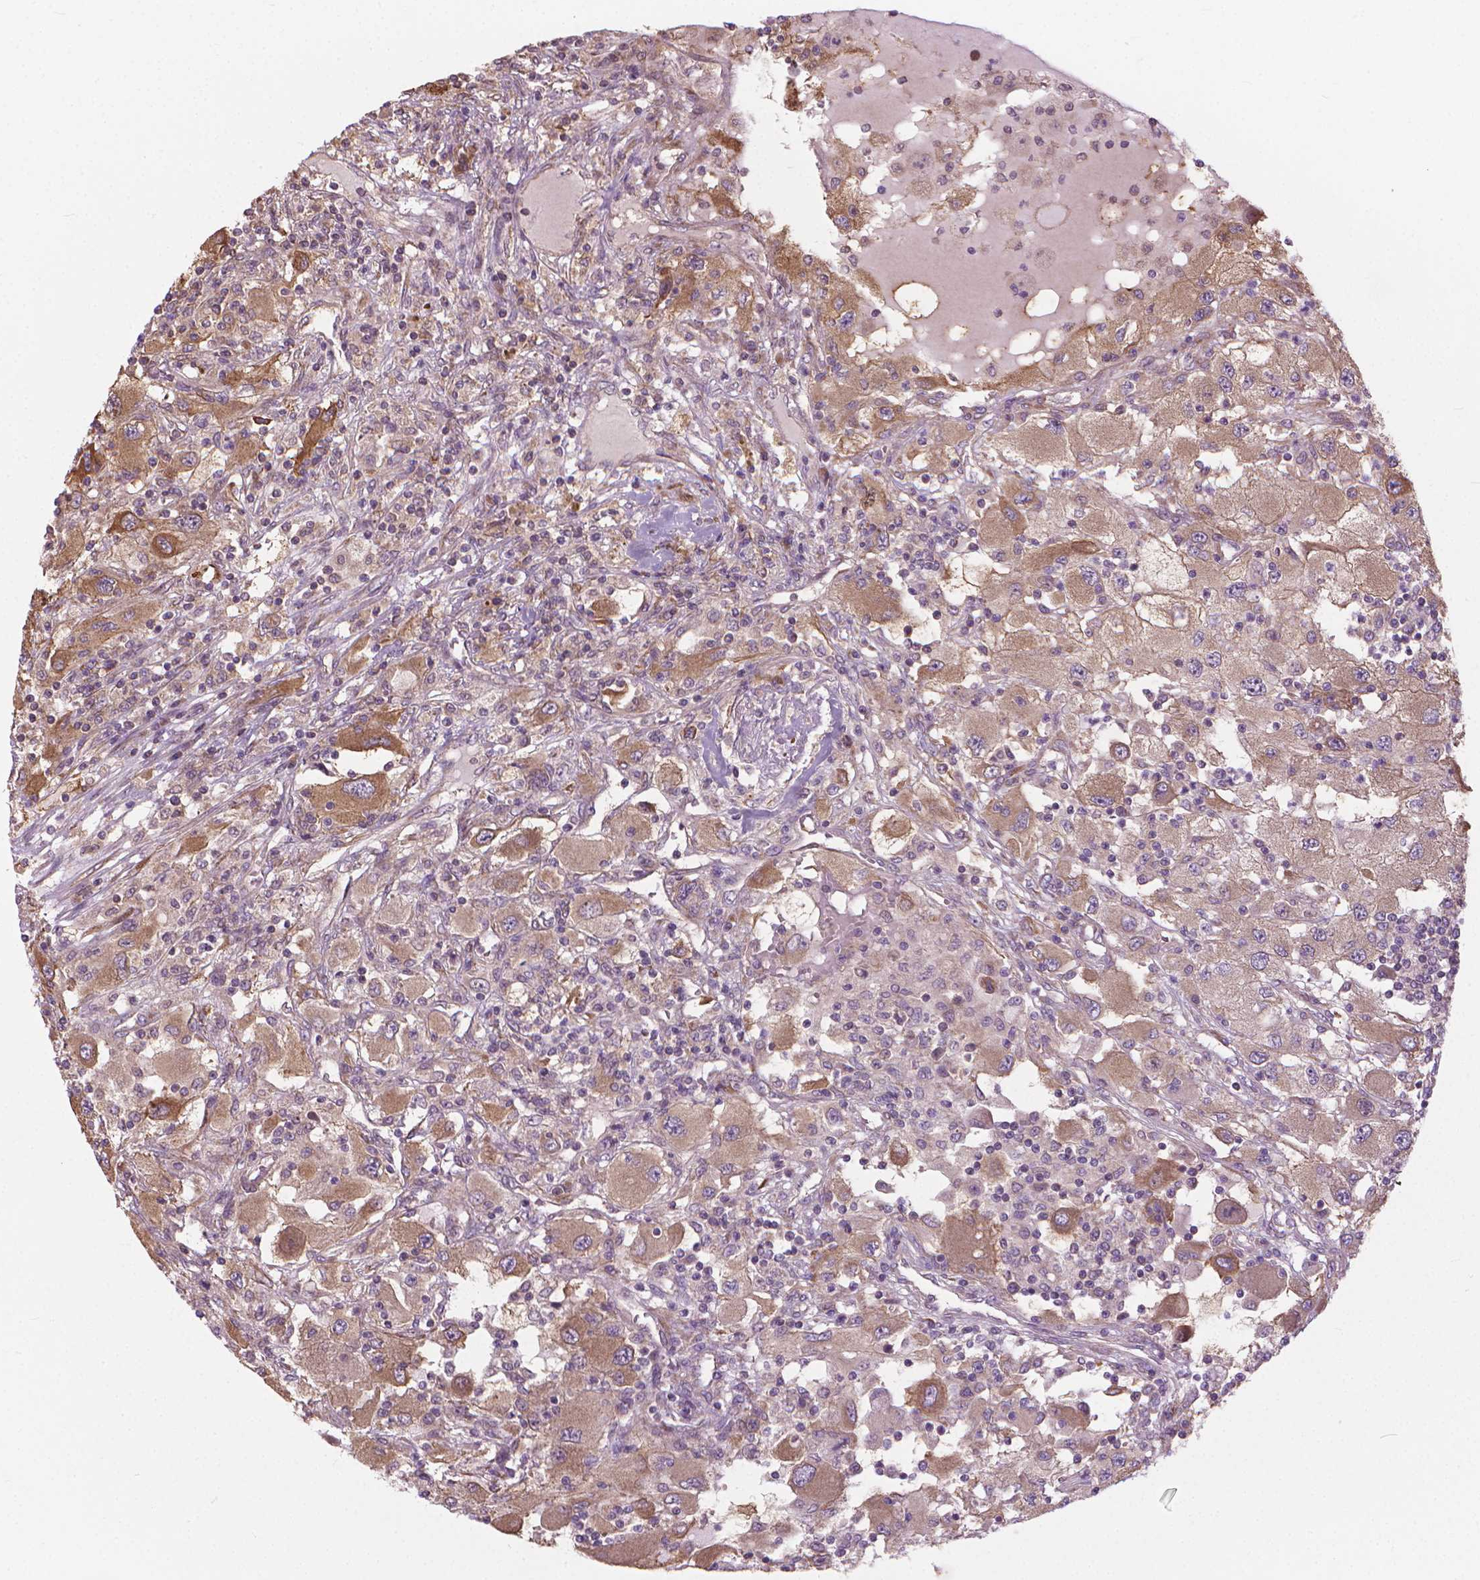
{"staining": {"intensity": "moderate", "quantity": "25%-75%", "location": "cytoplasmic/membranous"}, "tissue": "renal cancer", "cell_type": "Tumor cells", "image_type": "cancer", "snomed": [{"axis": "morphology", "description": "Adenocarcinoma, NOS"}, {"axis": "topography", "description": "Kidney"}], "caption": "Brown immunohistochemical staining in renal cancer displays moderate cytoplasmic/membranous expression in about 25%-75% of tumor cells.", "gene": "NUDT1", "patient": {"sex": "female", "age": 67}}